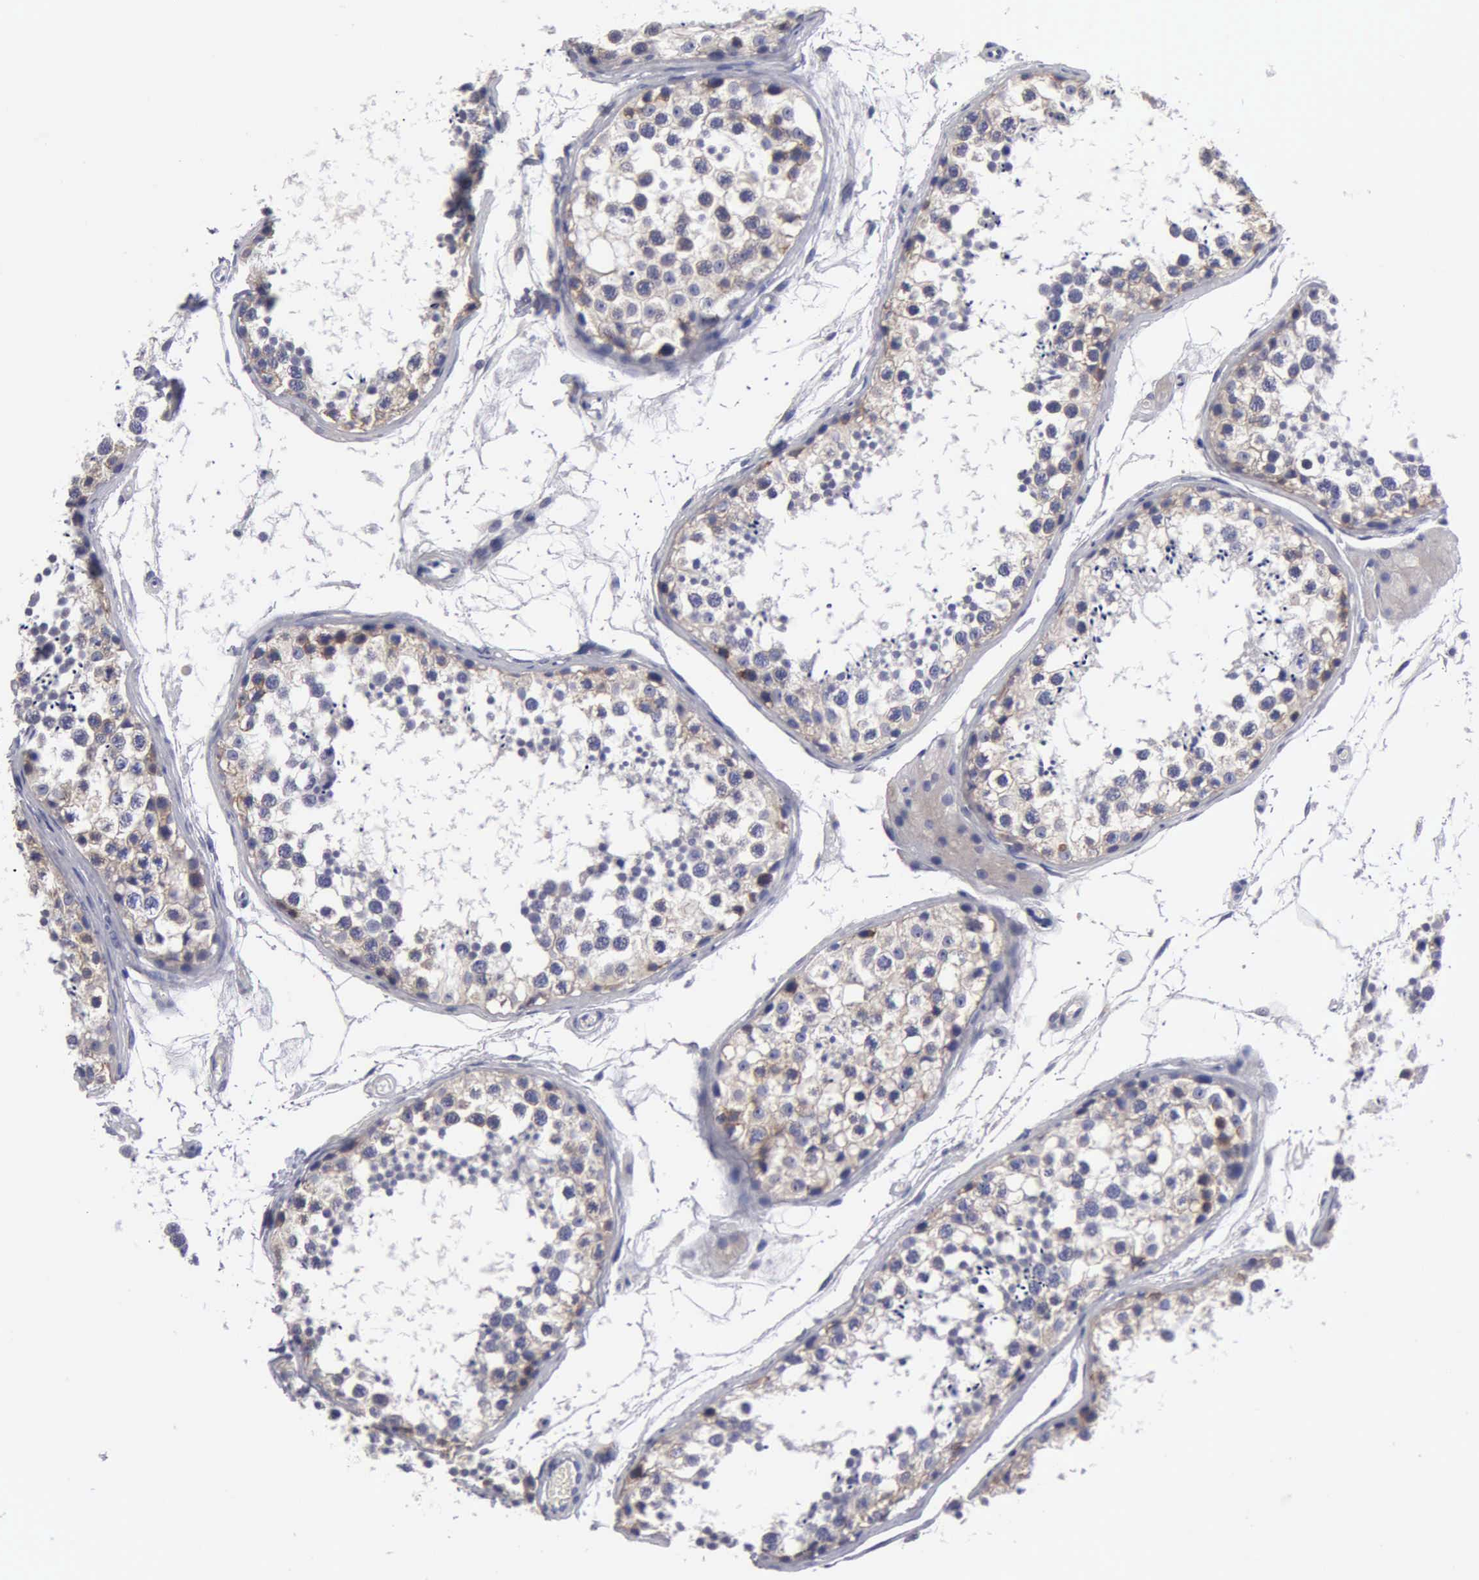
{"staining": {"intensity": "moderate", "quantity": "<25%", "location": "cytoplasmic/membranous"}, "tissue": "testis", "cell_type": "Cells in seminiferous ducts", "image_type": "normal", "snomed": [{"axis": "morphology", "description": "Normal tissue, NOS"}, {"axis": "topography", "description": "Testis"}], "caption": "A histopathology image of human testis stained for a protein displays moderate cytoplasmic/membranous brown staining in cells in seminiferous ducts. Nuclei are stained in blue.", "gene": "TXLNG", "patient": {"sex": "male", "age": 57}}